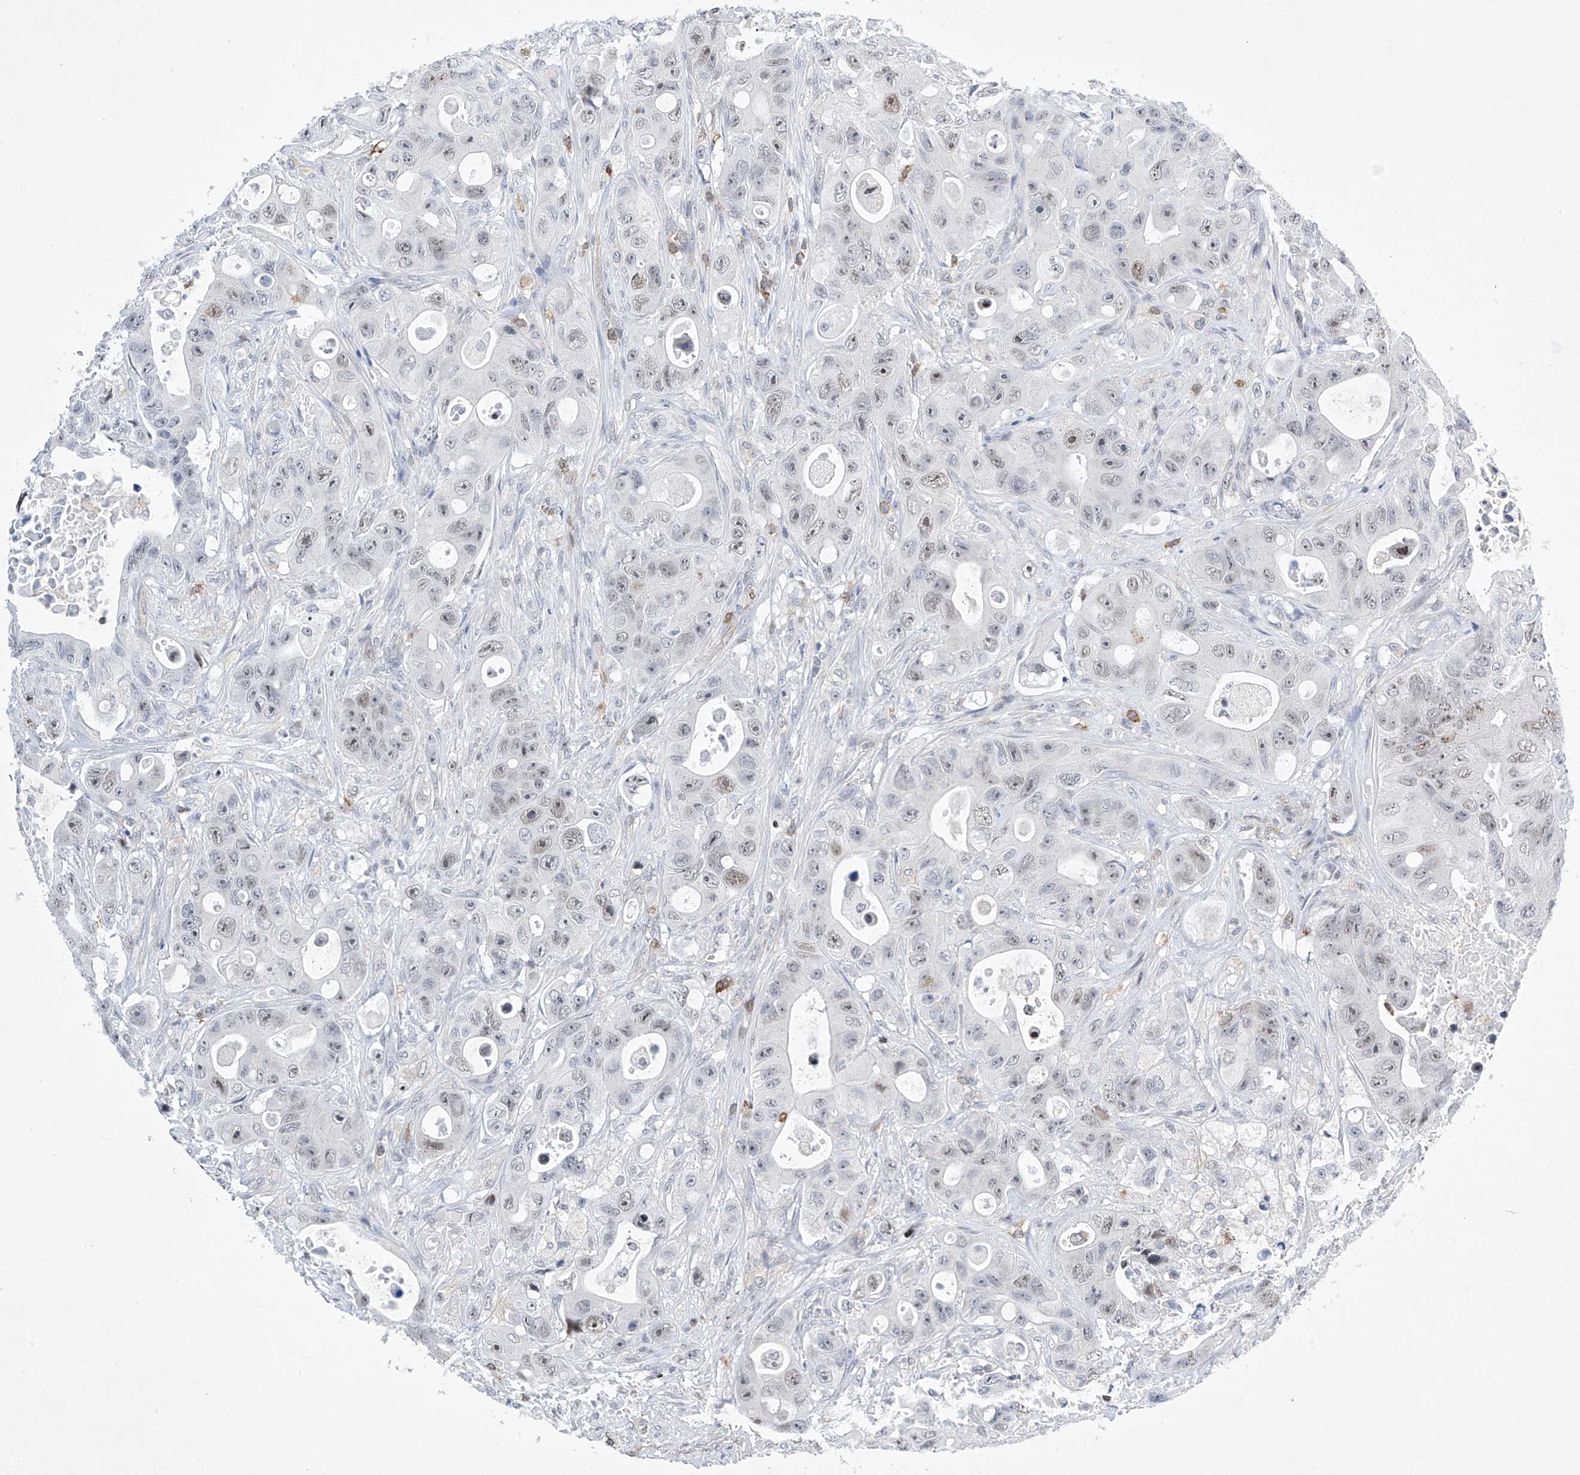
{"staining": {"intensity": "weak", "quantity": "<25%", "location": "nuclear"}, "tissue": "colorectal cancer", "cell_type": "Tumor cells", "image_type": "cancer", "snomed": [{"axis": "morphology", "description": "Adenocarcinoma, NOS"}, {"axis": "topography", "description": "Colon"}], "caption": "This is an immunohistochemistry image of colorectal cancer (adenocarcinoma). There is no expression in tumor cells.", "gene": "MSL3", "patient": {"sex": "female", "age": 46}}